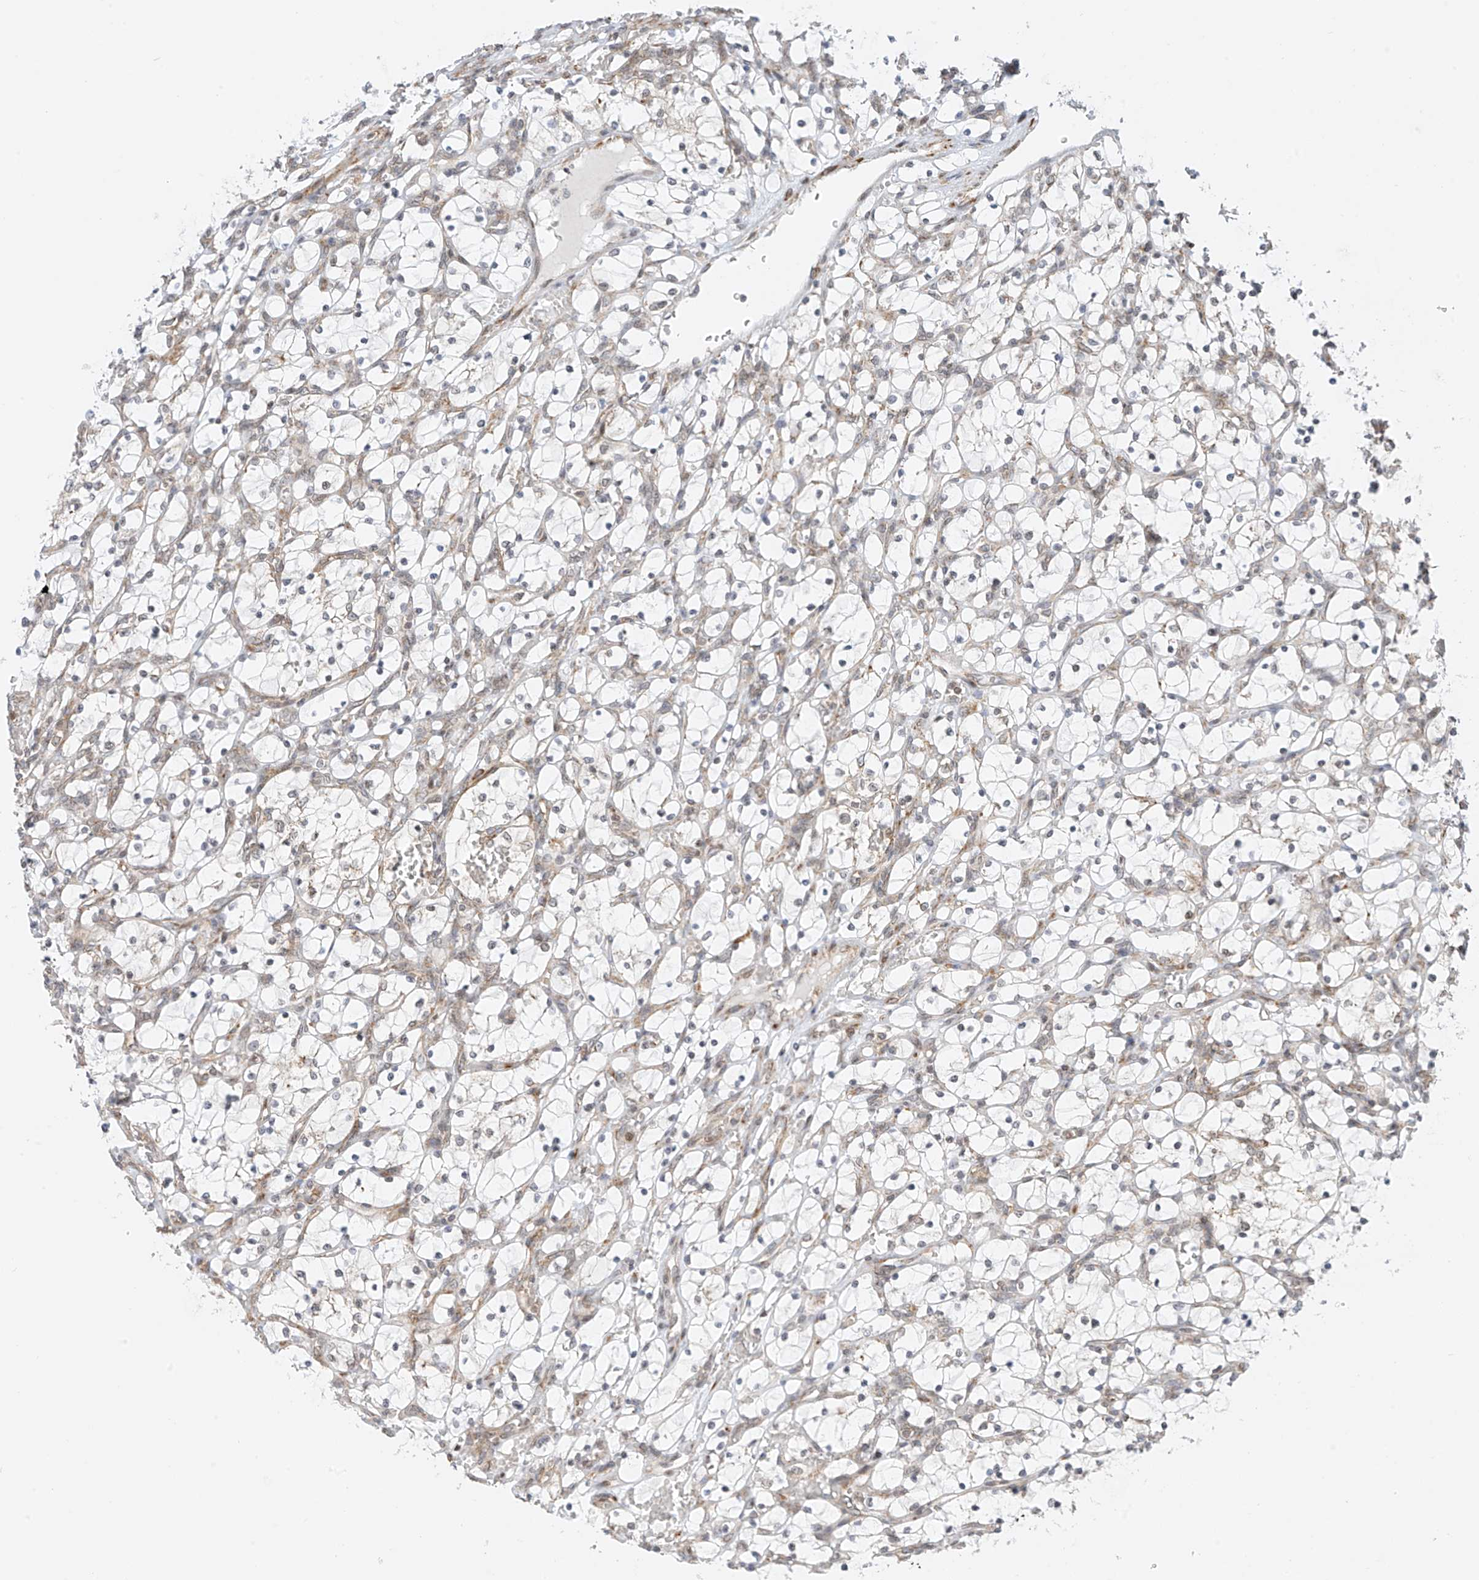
{"staining": {"intensity": "negative", "quantity": "none", "location": "none"}, "tissue": "renal cancer", "cell_type": "Tumor cells", "image_type": "cancer", "snomed": [{"axis": "morphology", "description": "Adenocarcinoma, NOS"}, {"axis": "topography", "description": "Kidney"}], "caption": "Immunohistochemistry image of renal cancer stained for a protein (brown), which exhibits no staining in tumor cells.", "gene": "EDF1", "patient": {"sex": "female", "age": 69}}